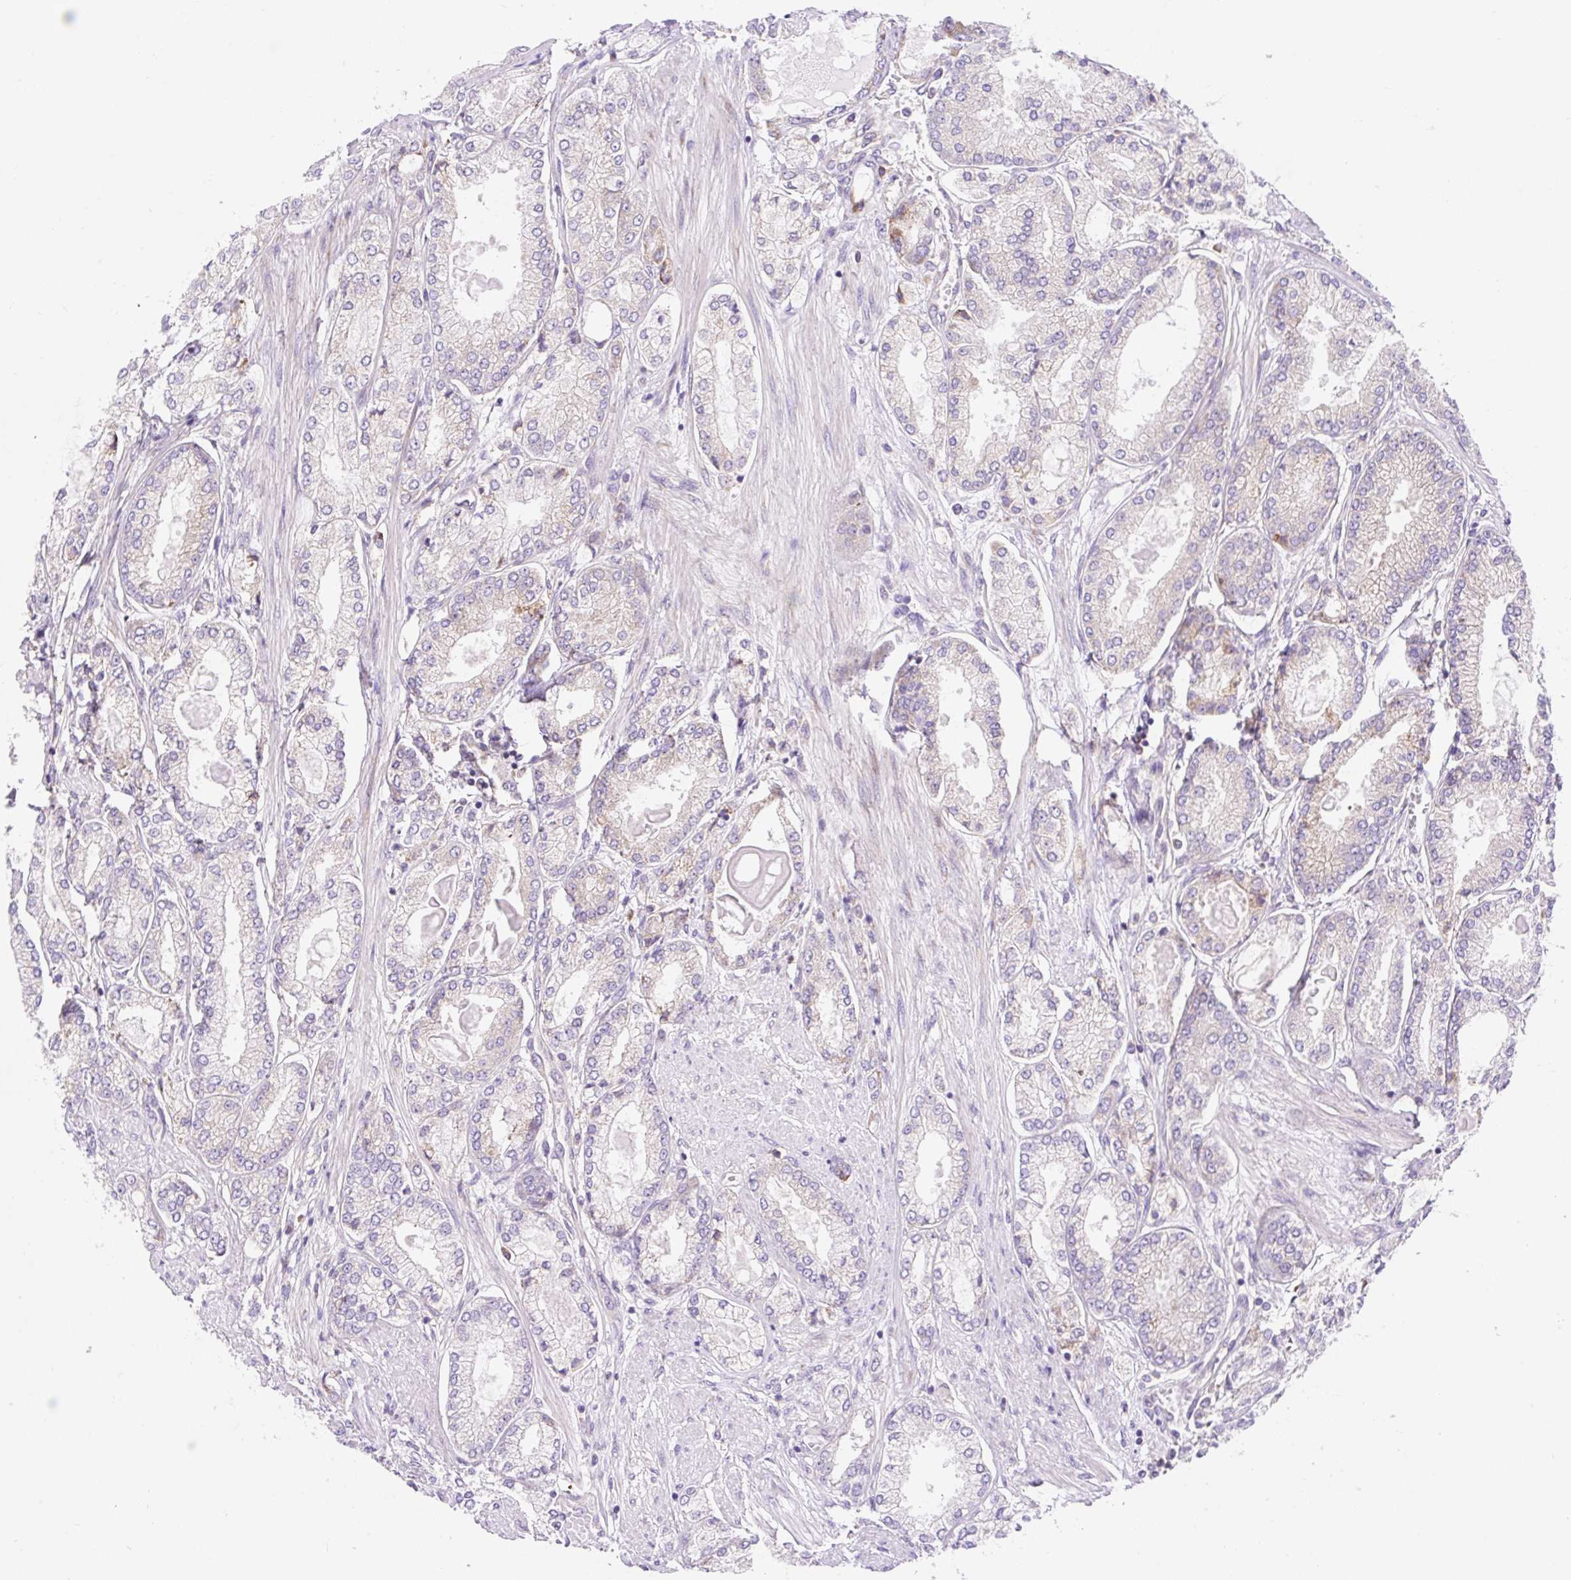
{"staining": {"intensity": "negative", "quantity": "none", "location": "none"}, "tissue": "prostate cancer", "cell_type": "Tumor cells", "image_type": "cancer", "snomed": [{"axis": "morphology", "description": "Adenocarcinoma, High grade"}, {"axis": "topography", "description": "Prostate"}], "caption": "The IHC histopathology image has no significant staining in tumor cells of prostate cancer (adenocarcinoma (high-grade)) tissue.", "gene": "GPR45", "patient": {"sex": "male", "age": 68}}